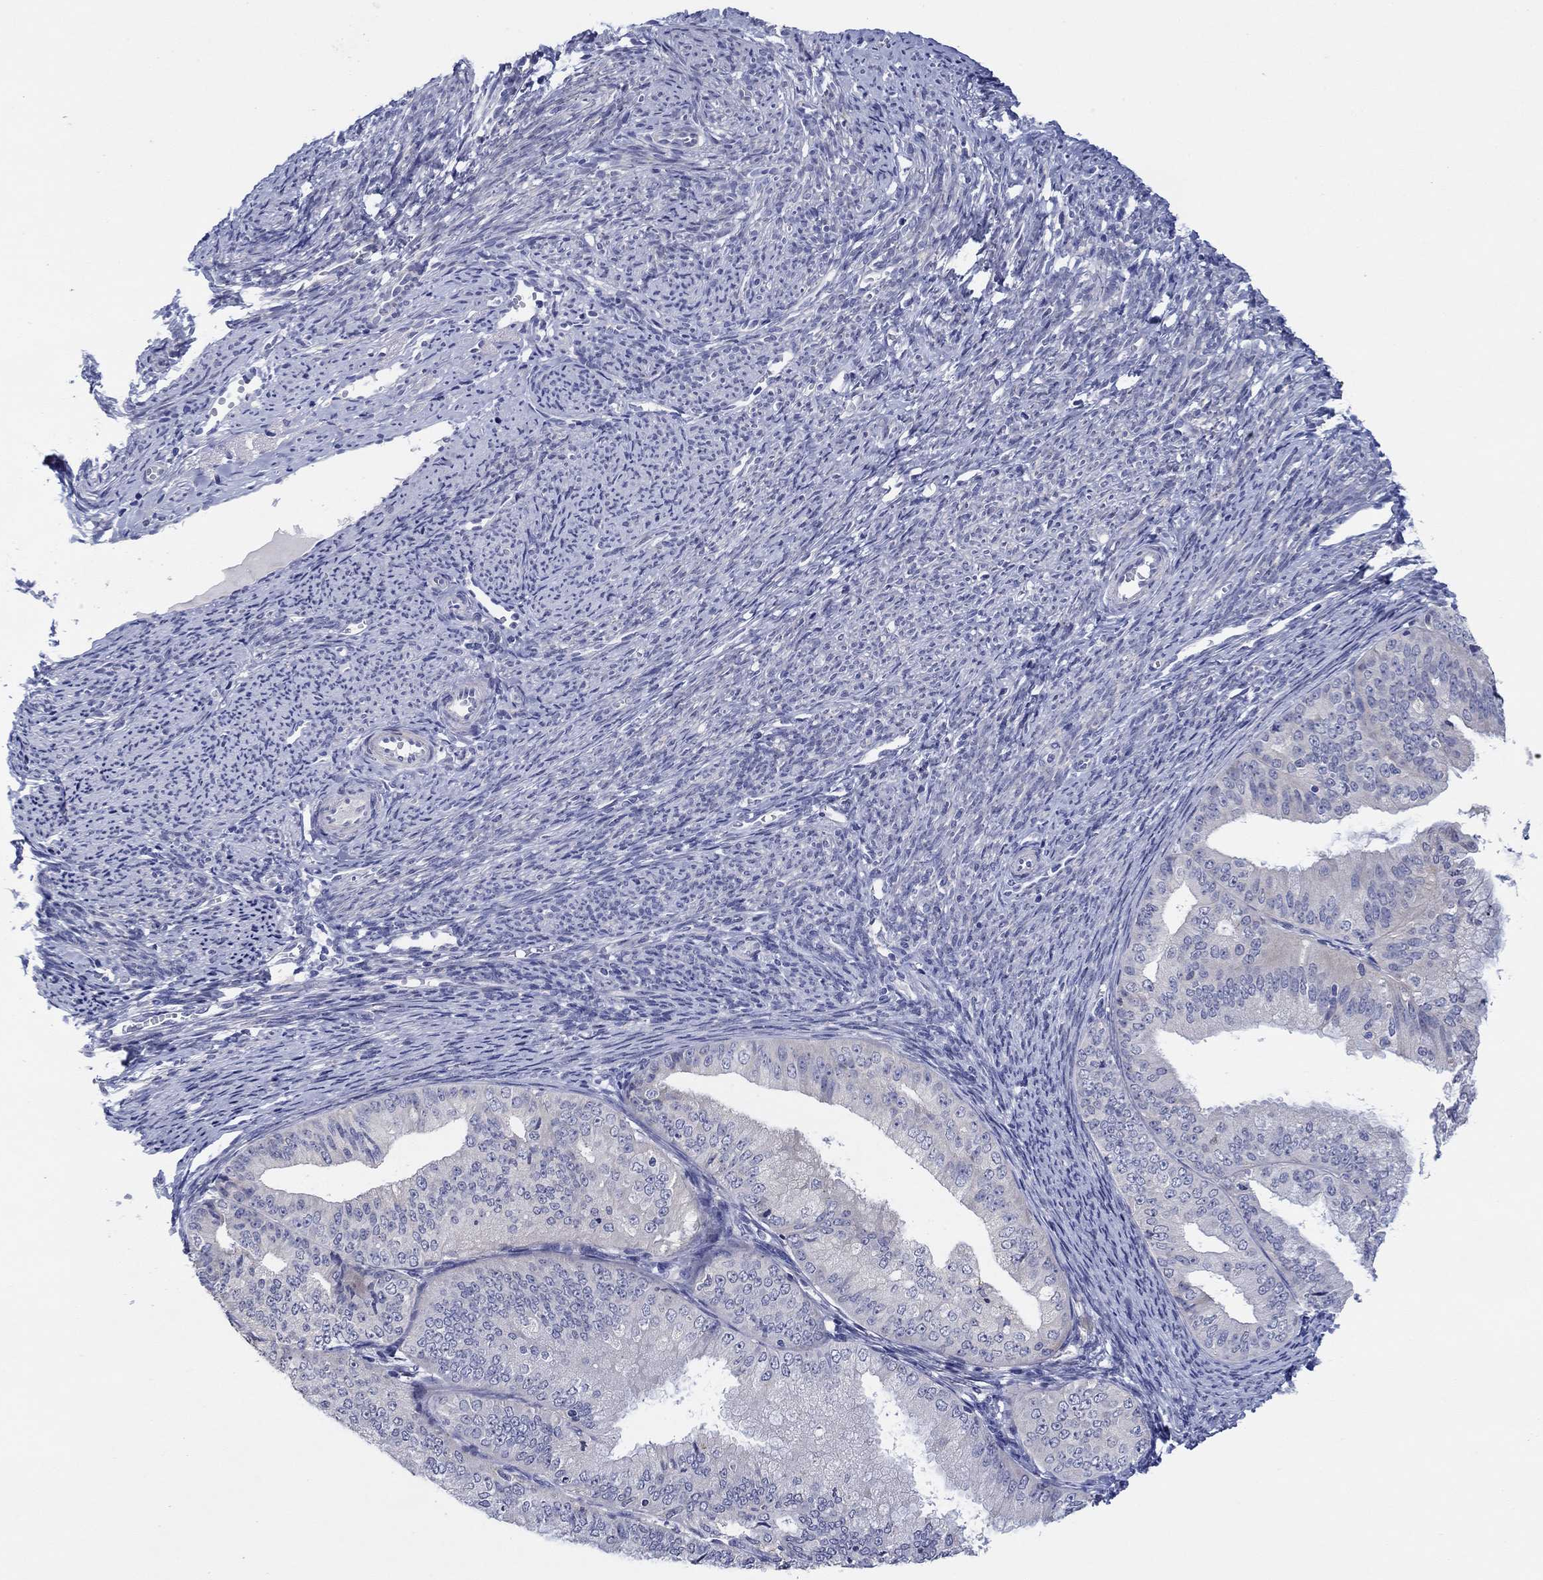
{"staining": {"intensity": "negative", "quantity": "none", "location": "none"}, "tissue": "endometrial cancer", "cell_type": "Tumor cells", "image_type": "cancer", "snomed": [{"axis": "morphology", "description": "Adenocarcinoma, NOS"}, {"axis": "topography", "description": "Endometrium"}], "caption": "Immunohistochemical staining of human endometrial cancer demonstrates no significant staining in tumor cells.", "gene": "HDC", "patient": {"sex": "female", "age": 63}}